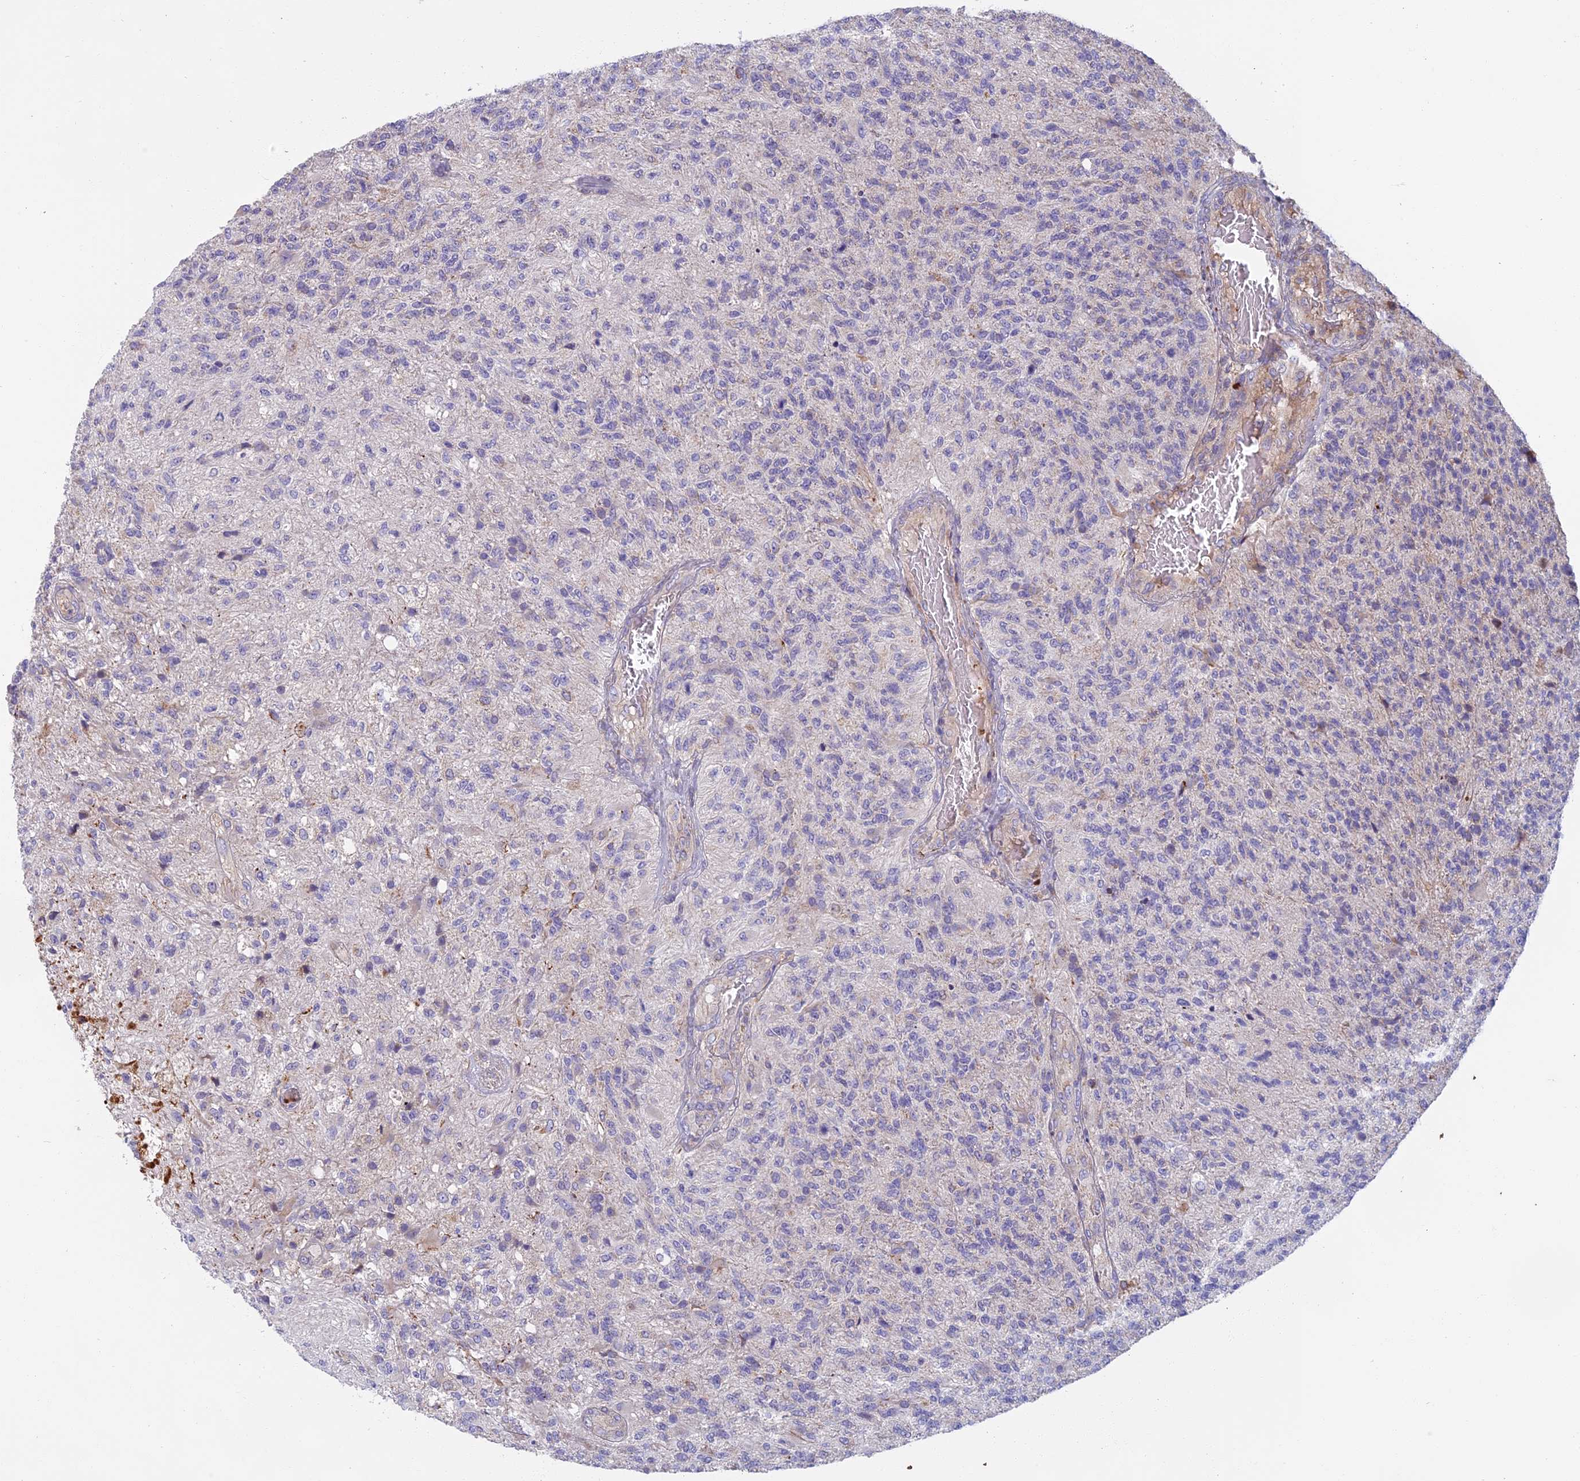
{"staining": {"intensity": "negative", "quantity": "none", "location": "none"}, "tissue": "glioma", "cell_type": "Tumor cells", "image_type": "cancer", "snomed": [{"axis": "morphology", "description": "Glioma, malignant, High grade"}, {"axis": "topography", "description": "Brain"}], "caption": "Tumor cells are negative for brown protein staining in glioma.", "gene": "EDAR", "patient": {"sex": "male", "age": 56}}